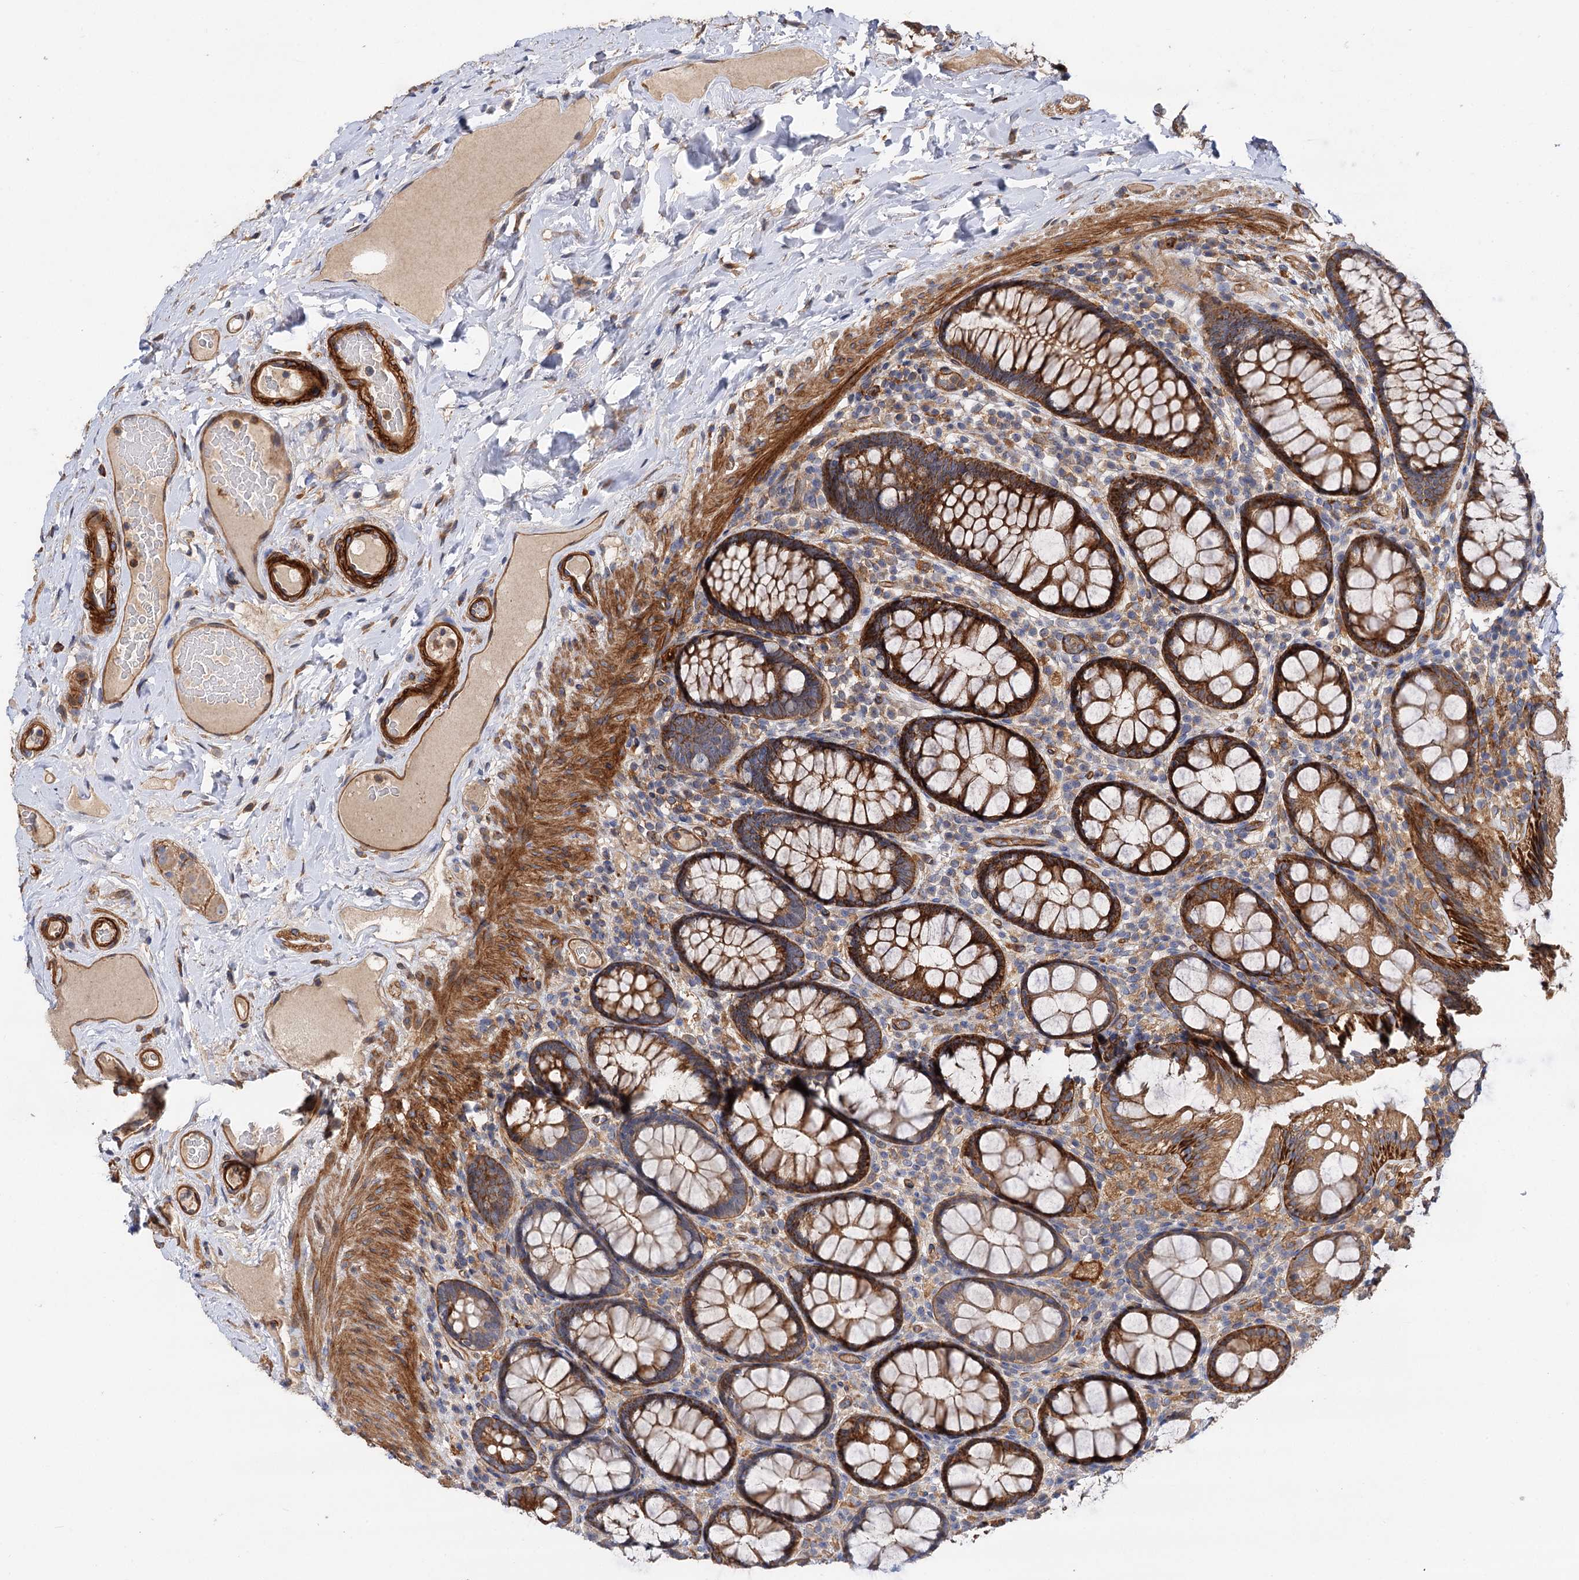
{"staining": {"intensity": "moderate", "quantity": ">75%", "location": "cytoplasmic/membranous"}, "tissue": "rectum", "cell_type": "Glandular cells", "image_type": "normal", "snomed": [{"axis": "morphology", "description": "Normal tissue, NOS"}, {"axis": "topography", "description": "Rectum"}], "caption": "Protein expression analysis of normal rectum displays moderate cytoplasmic/membranous staining in about >75% of glandular cells.", "gene": "CSAD", "patient": {"sex": "male", "age": 83}}